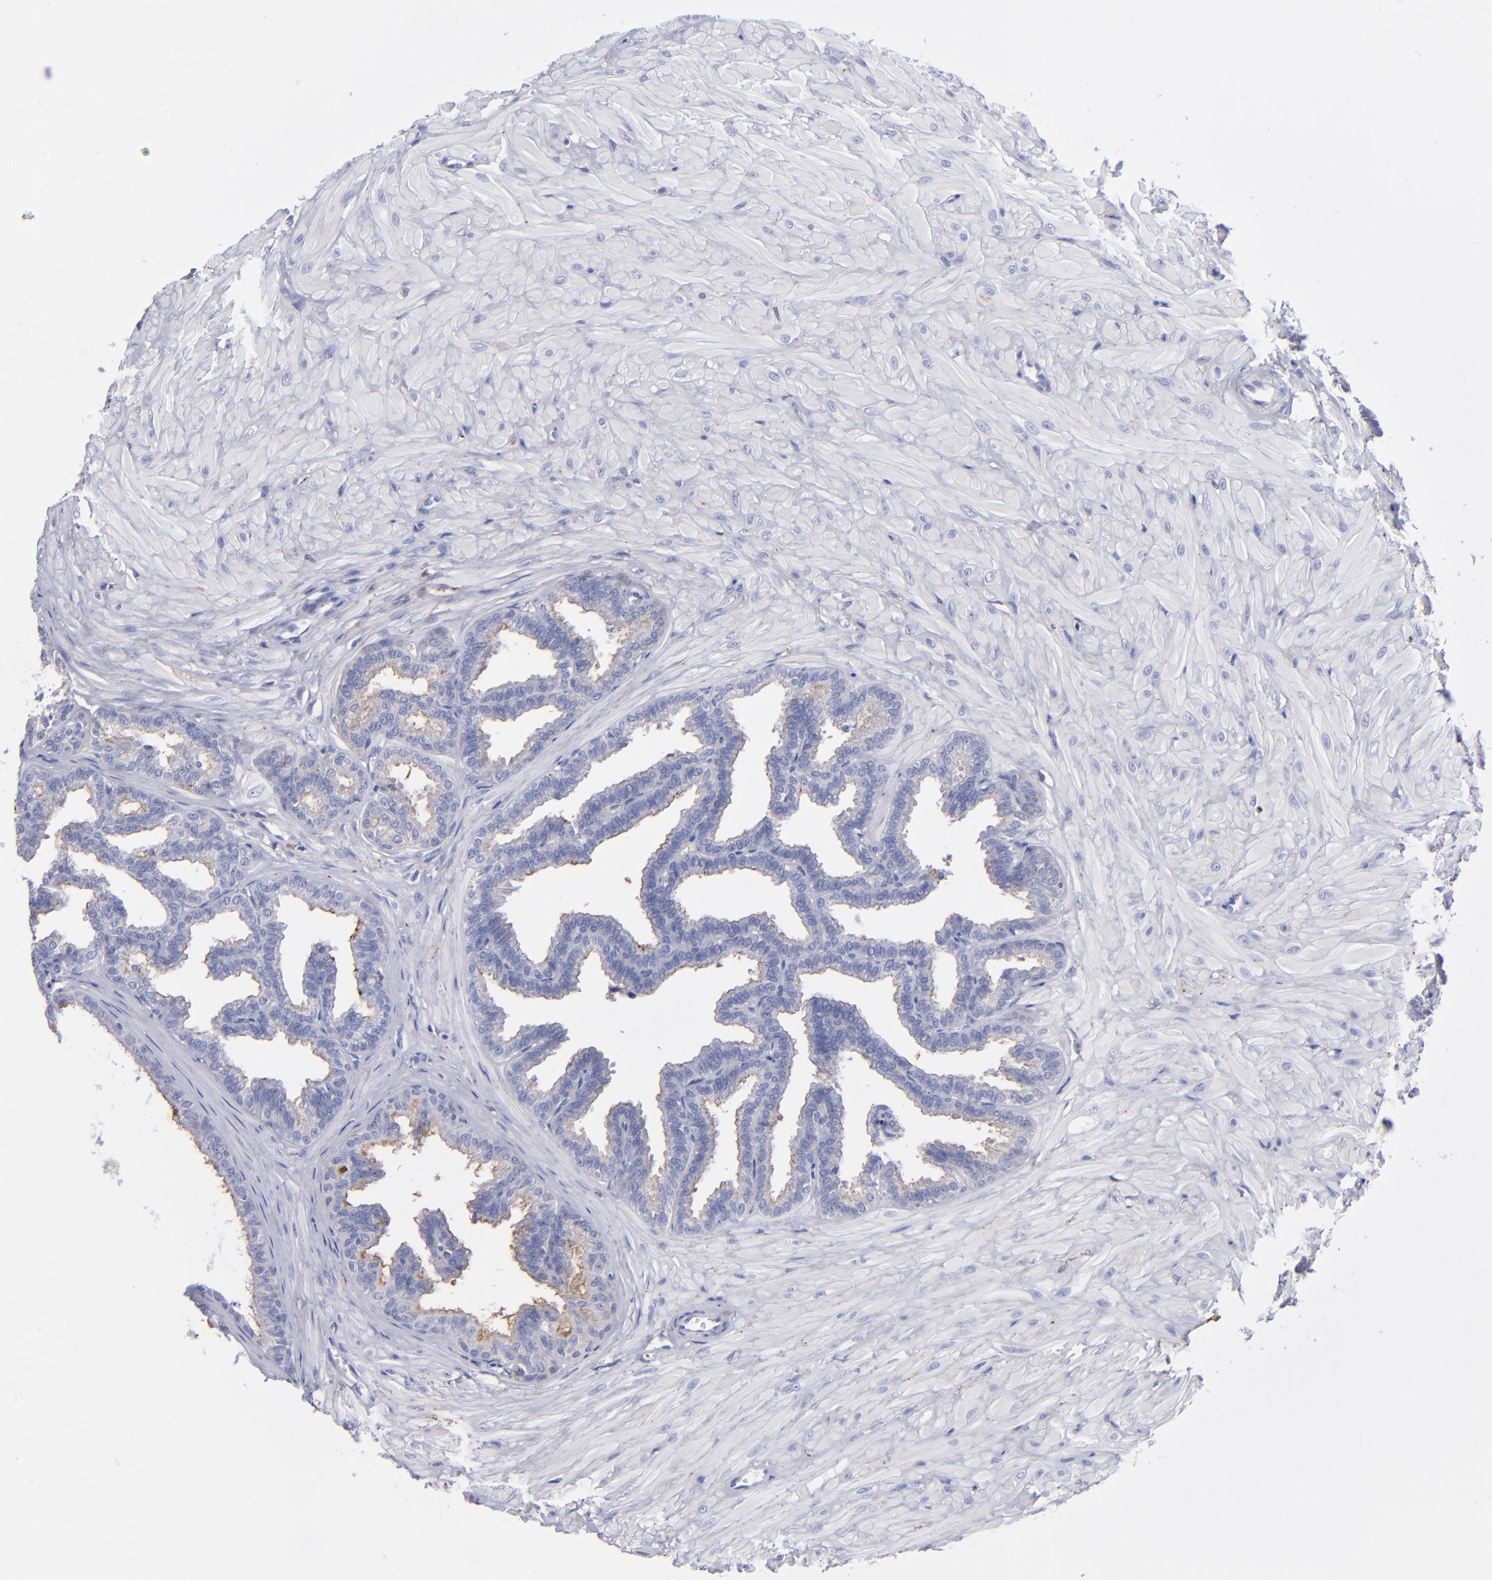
{"staining": {"intensity": "weak", "quantity": "25%-75%", "location": "cytoplasmic/membranous"}, "tissue": "seminal vesicle", "cell_type": "Glandular cells", "image_type": "normal", "snomed": [{"axis": "morphology", "description": "Normal tissue, NOS"}, {"axis": "topography", "description": "Seminal veicle"}], "caption": "A micrograph of seminal vesicle stained for a protein demonstrates weak cytoplasmic/membranous brown staining in glandular cells. (IHC, brightfield microscopy, high magnification).", "gene": "MFGE8", "patient": {"sex": "male", "age": 26}}